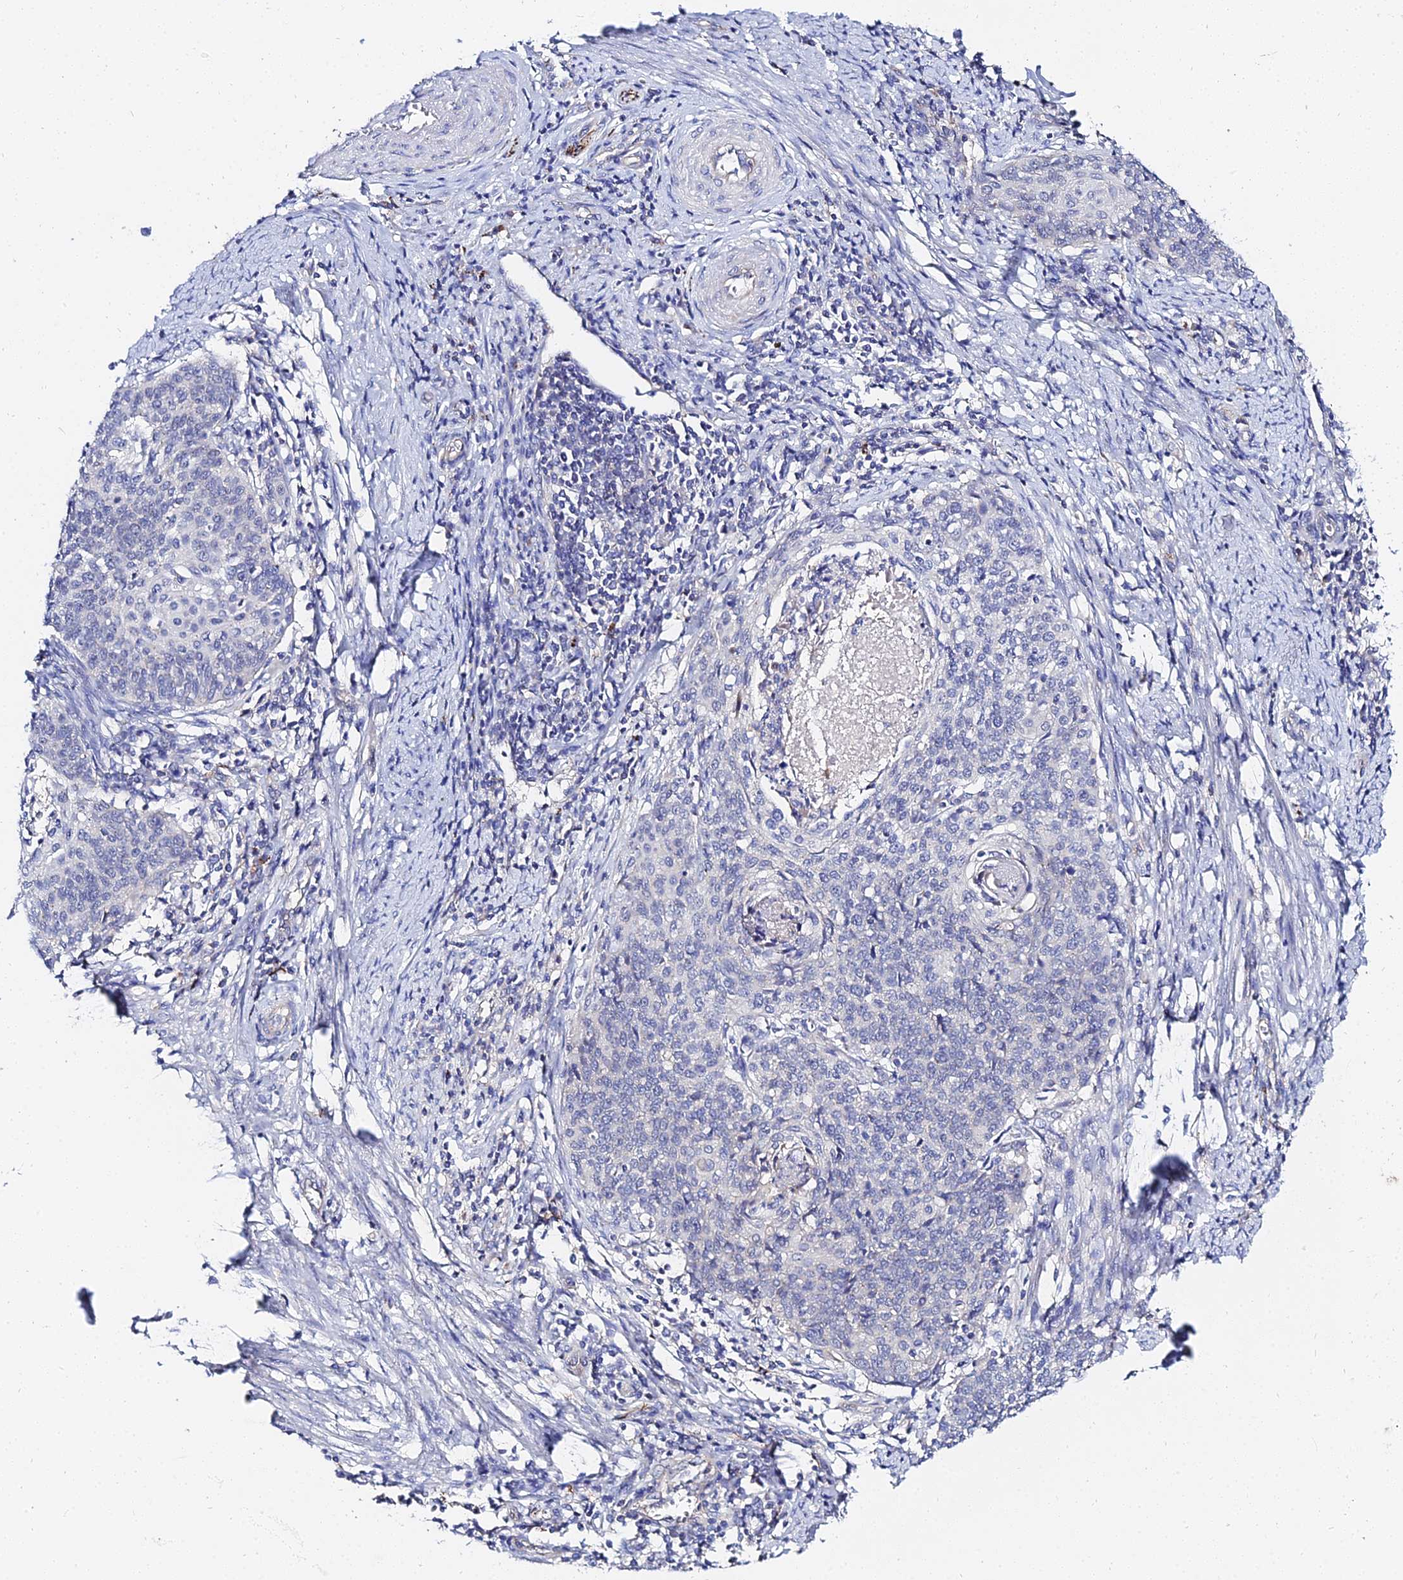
{"staining": {"intensity": "negative", "quantity": "none", "location": "none"}, "tissue": "cervical cancer", "cell_type": "Tumor cells", "image_type": "cancer", "snomed": [{"axis": "morphology", "description": "Squamous cell carcinoma, NOS"}, {"axis": "topography", "description": "Cervix"}], "caption": "This histopathology image is of squamous cell carcinoma (cervical) stained with IHC to label a protein in brown with the nuclei are counter-stained blue. There is no positivity in tumor cells.", "gene": "APOBEC3H", "patient": {"sex": "female", "age": 39}}